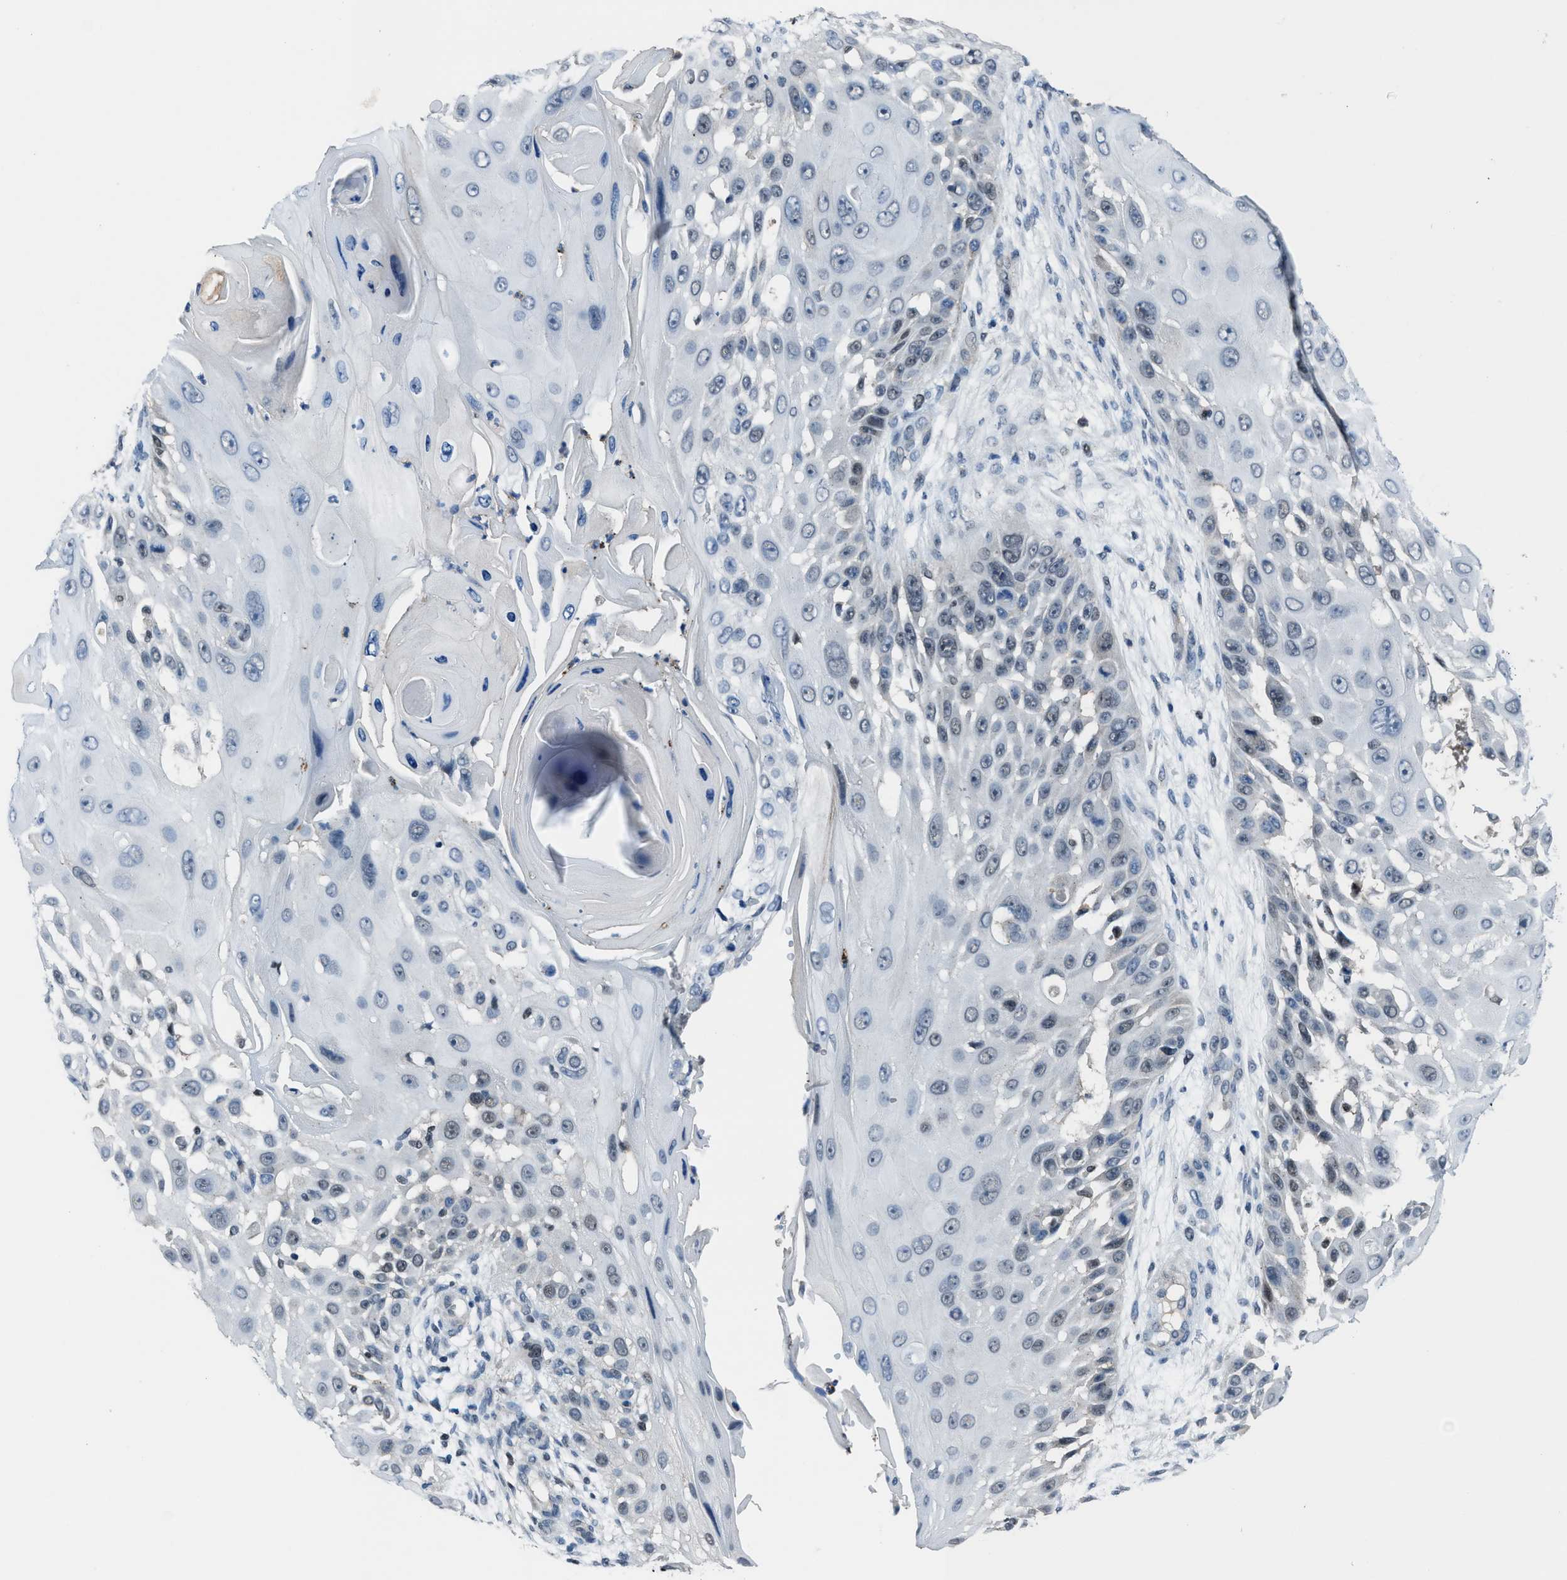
{"staining": {"intensity": "weak", "quantity": "<25%", "location": "nuclear"}, "tissue": "skin cancer", "cell_type": "Tumor cells", "image_type": "cancer", "snomed": [{"axis": "morphology", "description": "Squamous cell carcinoma, NOS"}, {"axis": "topography", "description": "Skin"}], "caption": "This is an immunohistochemistry micrograph of human skin cancer (squamous cell carcinoma). There is no staining in tumor cells.", "gene": "DUSP19", "patient": {"sex": "female", "age": 44}}